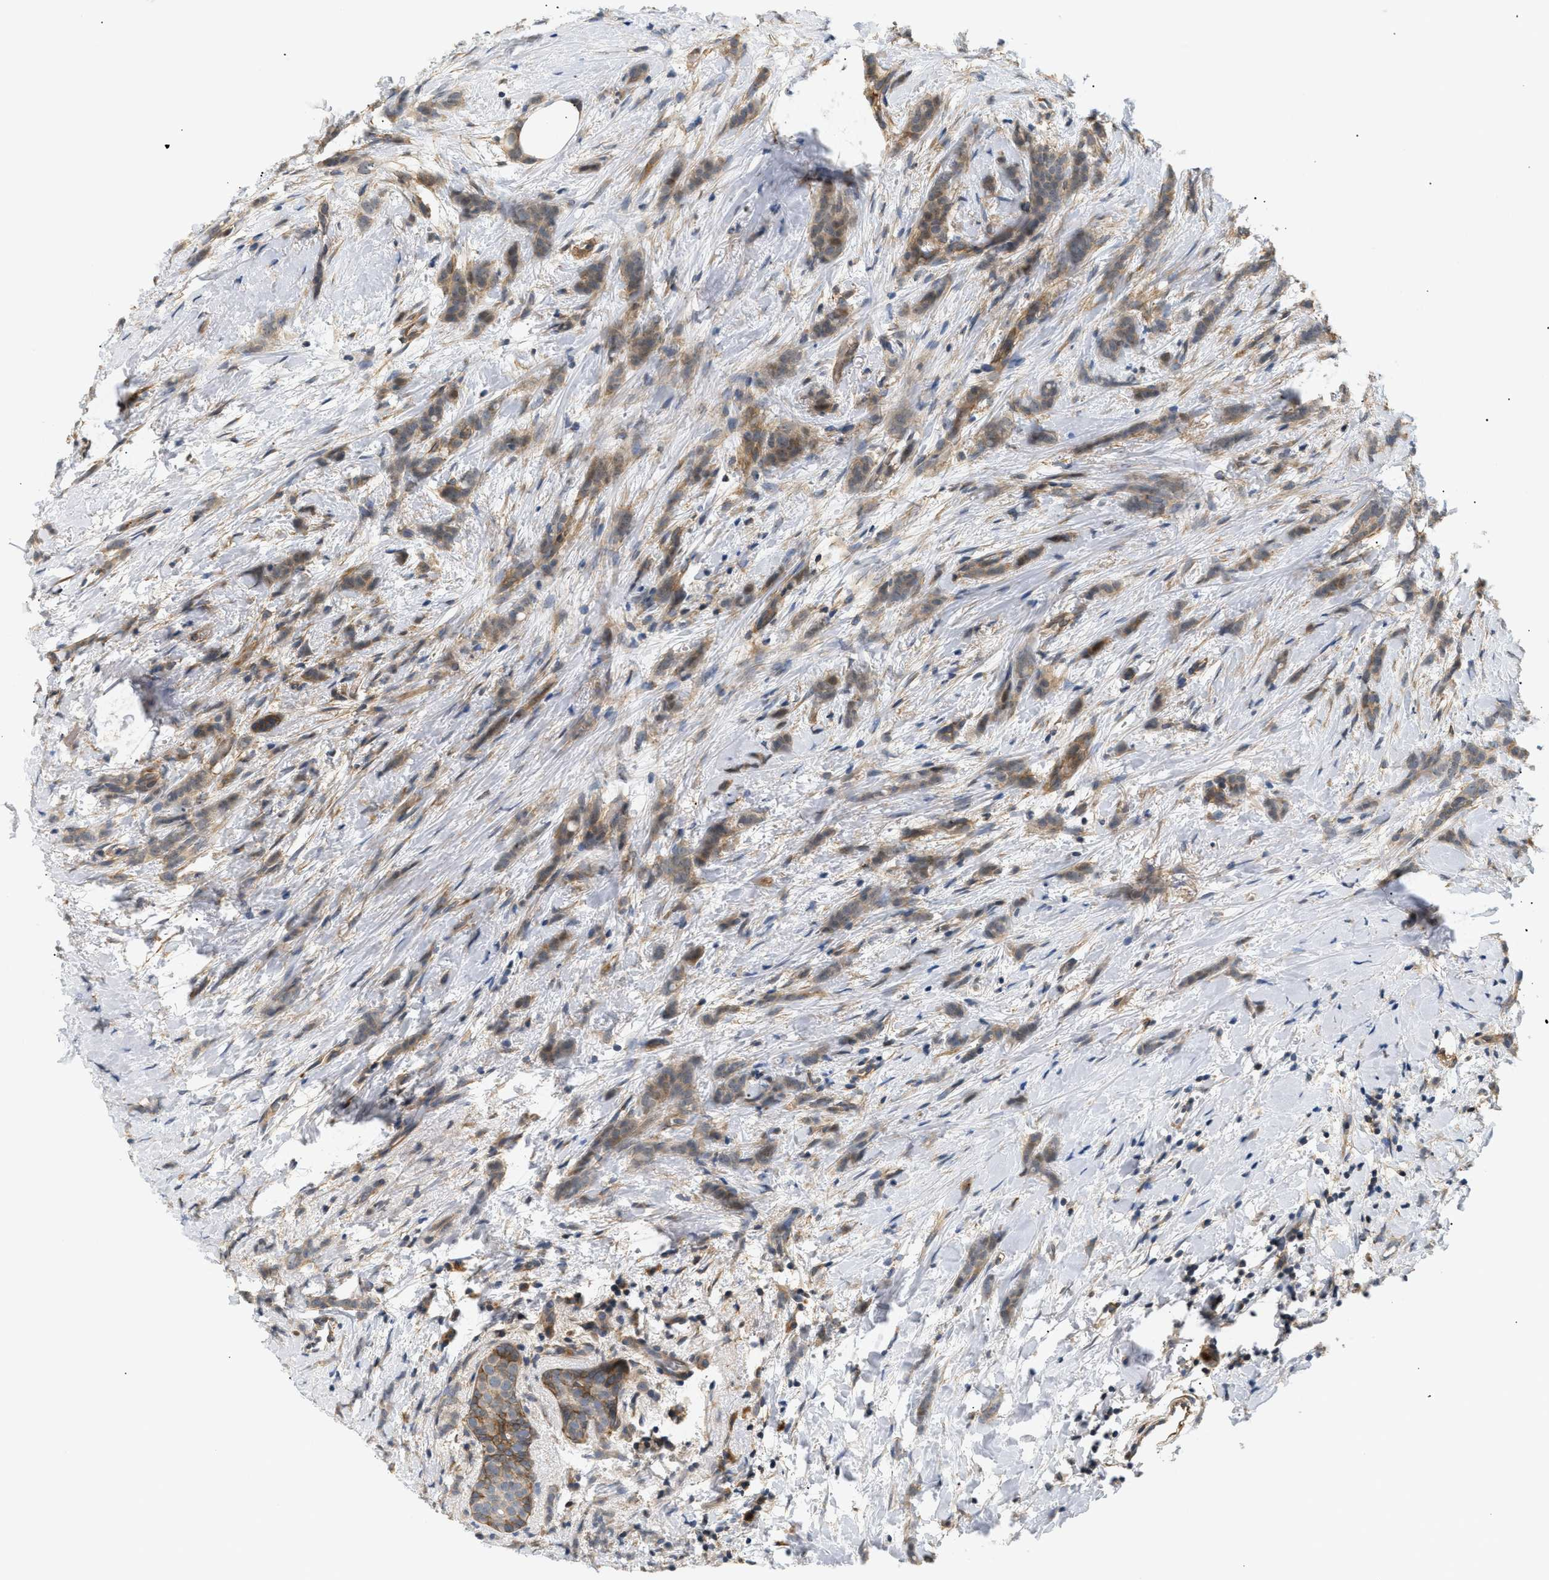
{"staining": {"intensity": "moderate", "quantity": ">75%", "location": "cytoplasmic/membranous"}, "tissue": "breast cancer", "cell_type": "Tumor cells", "image_type": "cancer", "snomed": [{"axis": "morphology", "description": "Lobular carcinoma, in situ"}, {"axis": "morphology", "description": "Lobular carcinoma"}, {"axis": "topography", "description": "Breast"}], "caption": "The histopathology image displays immunohistochemical staining of breast cancer. There is moderate cytoplasmic/membranous expression is seen in approximately >75% of tumor cells.", "gene": "CORO2B", "patient": {"sex": "female", "age": 41}}